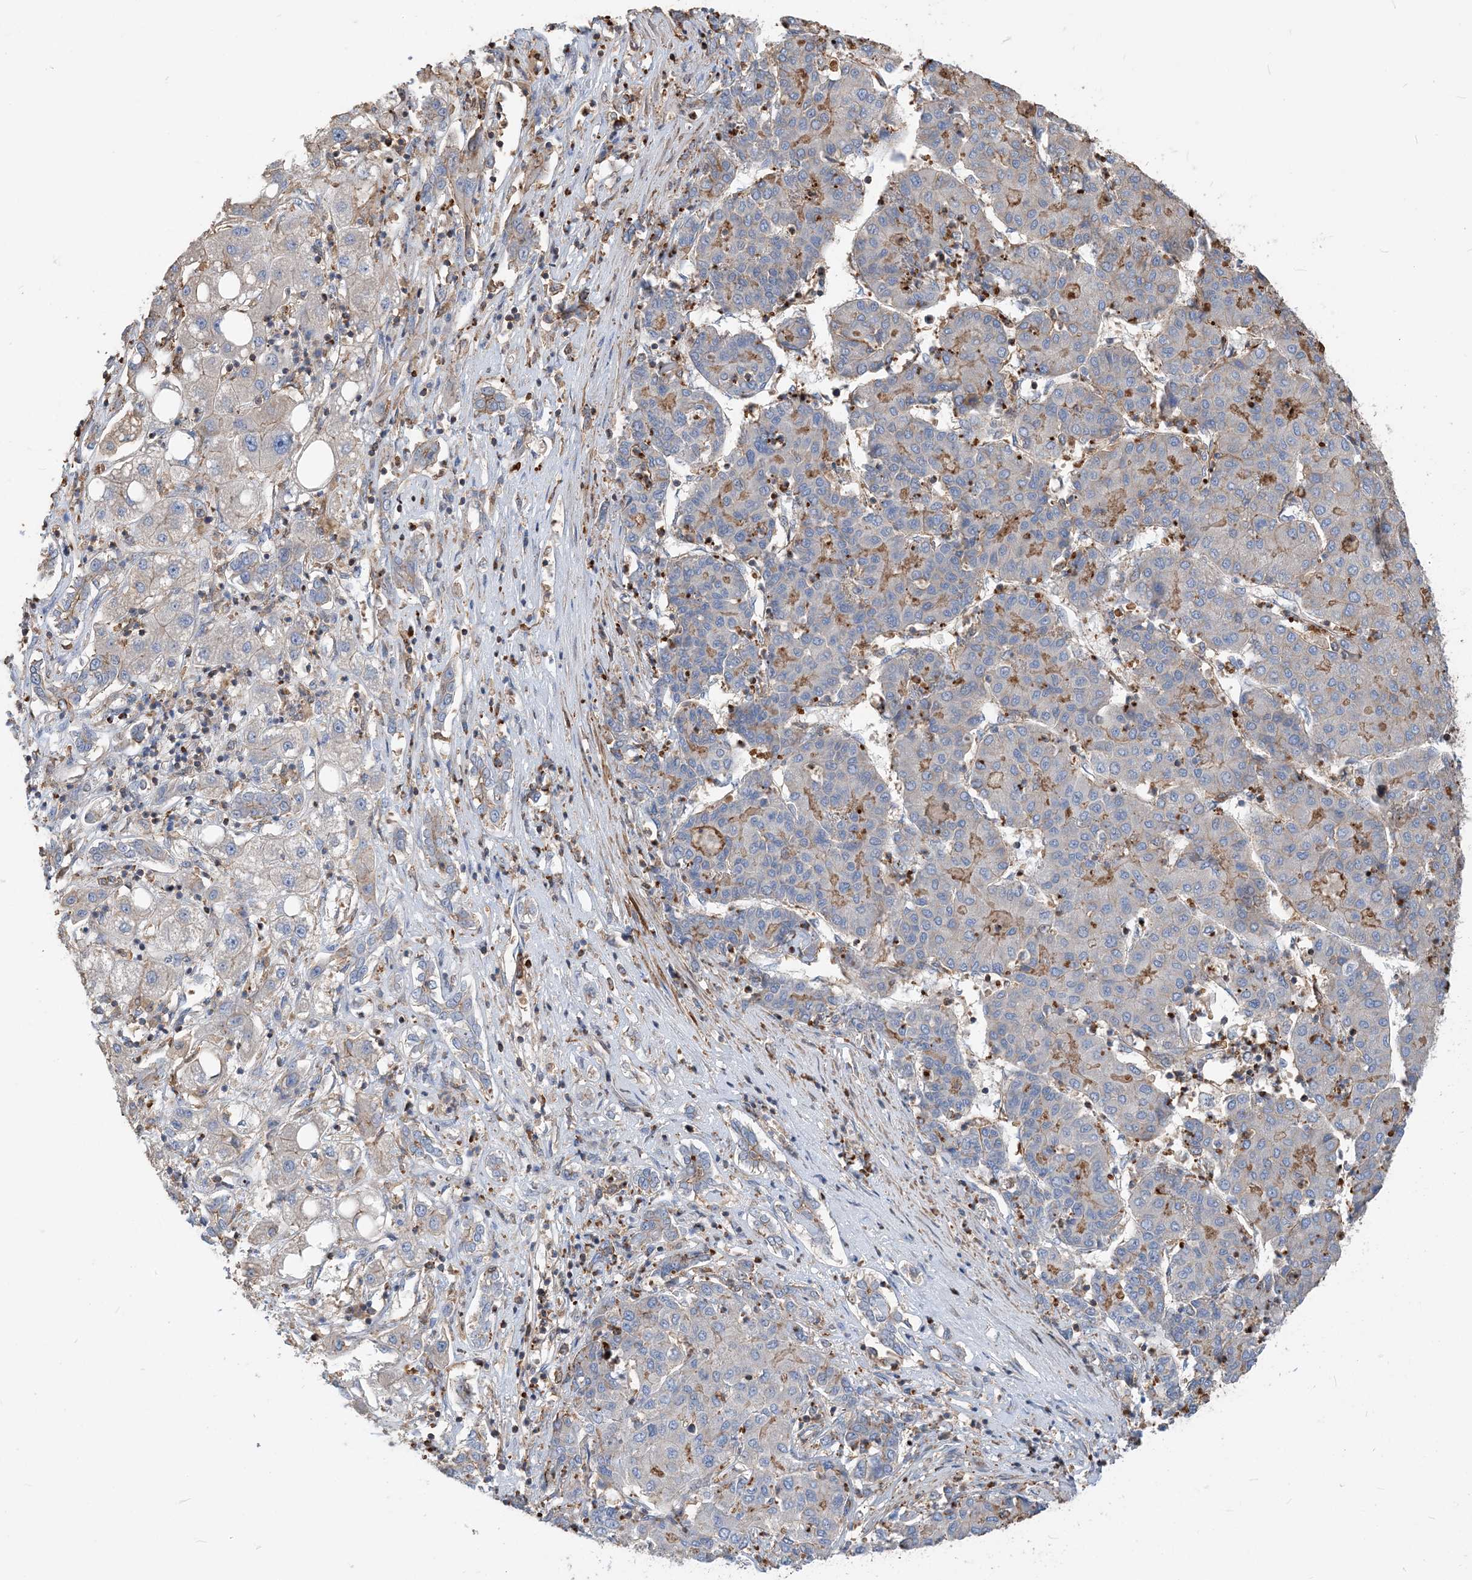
{"staining": {"intensity": "weak", "quantity": "<25%", "location": "cytoplasmic/membranous"}, "tissue": "liver cancer", "cell_type": "Tumor cells", "image_type": "cancer", "snomed": [{"axis": "morphology", "description": "Carcinoma, Hepatocellular, NOS"}, {"axis": "topography", "description": "Liver"}], "caption": "Liver cancer stained for a protein using immunohistochemistry (IHC) reveals no expression tumor cells.", "gene": "PARVG", "patient": {"sex": "male", "age": 65}}